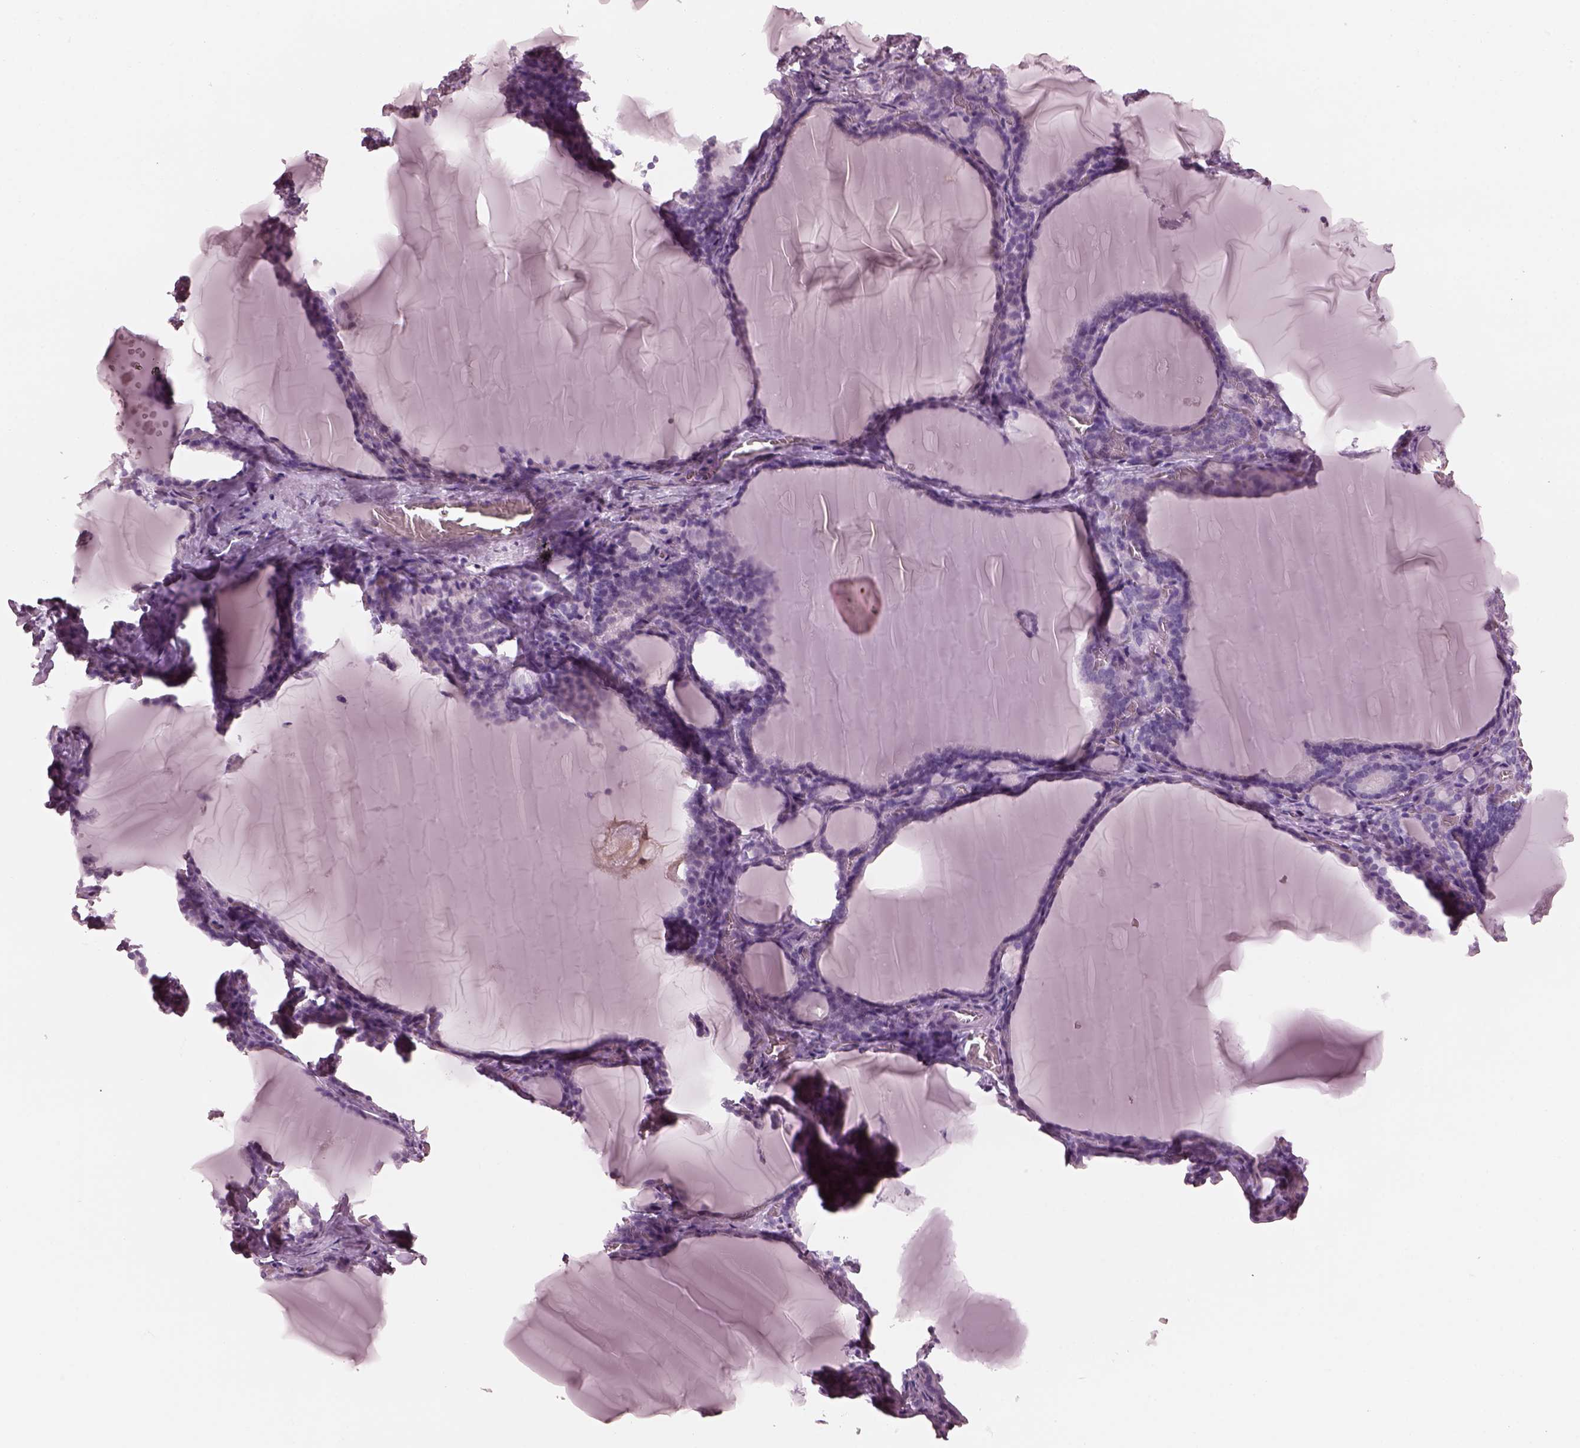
{"staining": {"intensity": "negative", "quantity": "none", "location": "none"}, "tissue": "thyroid gland", "cell_type": "Glandular cells", "image_type": "normal", "snomed": [{"axis": "morphology", "description": "Normal tissue, NOS"}, {"axis": "morphology", "description": "Hyperplasia, NOS"}, {"axis": "topography", "description": "Thyroid gland"}], "caption": "The image exhibits no significant expression in glandular cells of thyroid gland.", "gene": "C2orf81", "patient": {"sex": "female", "age": 27}}